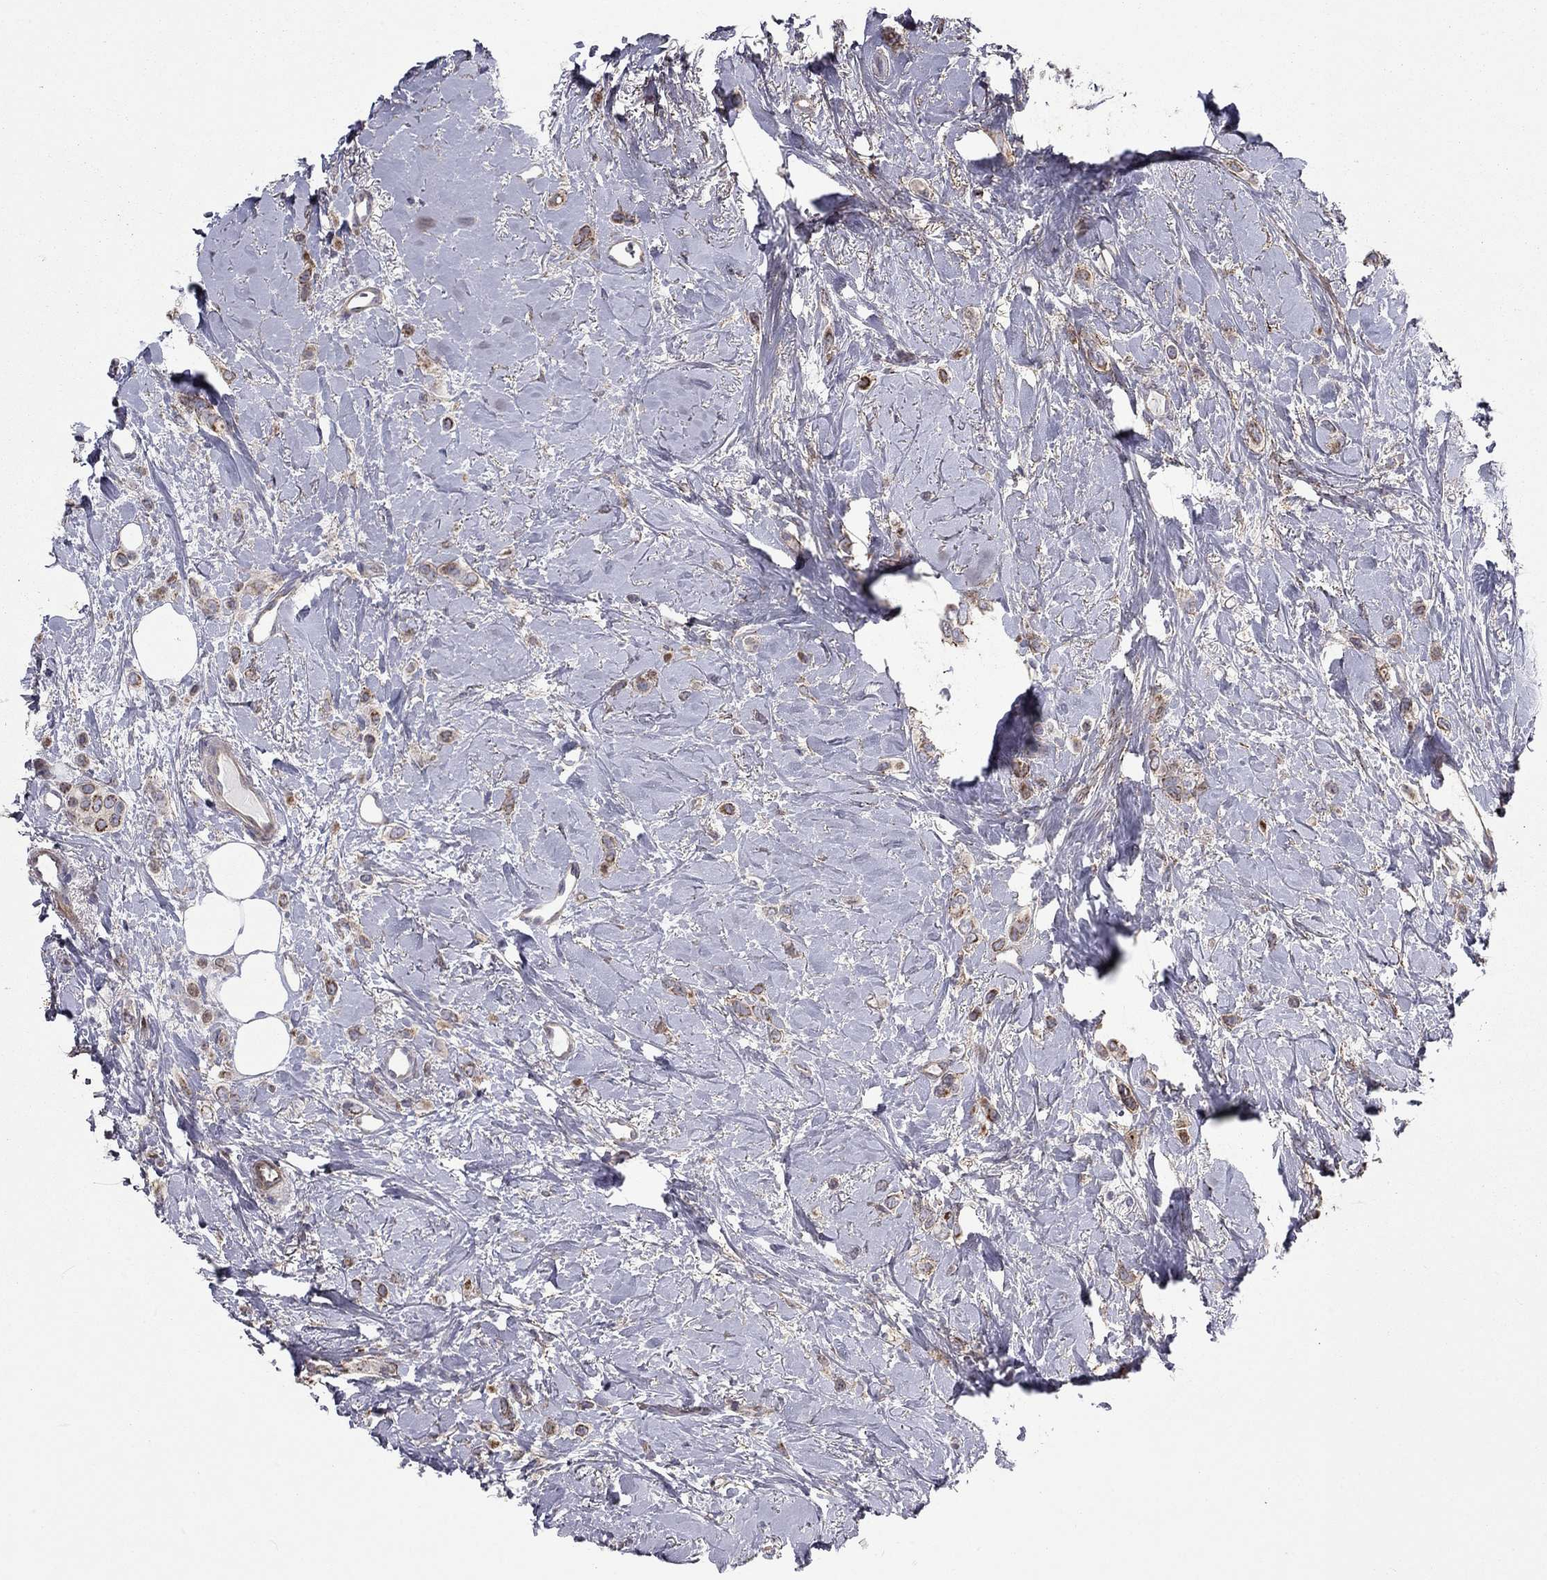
{"staining": {"intensity": "moderate", "quantity": "<25%", "location": "cytoplasmic/membranous"}, "tissue": "breast cancer", "cell_type": "Tumor cells", "image_type": "cancer", "snomed": [{"axis": "morphology", "description": "Lobular carcinoma"}, {"axis": "topography", "description": "Breast"}], "caption": "Lobular carcinoma (breast) stained for a protein (brown) exhibits moderate cytoplasmic/membranous positive staining in about <25% of tumor cells.", "gene": "DUSP7", "patient": {"sex": "female", "age": 66}}